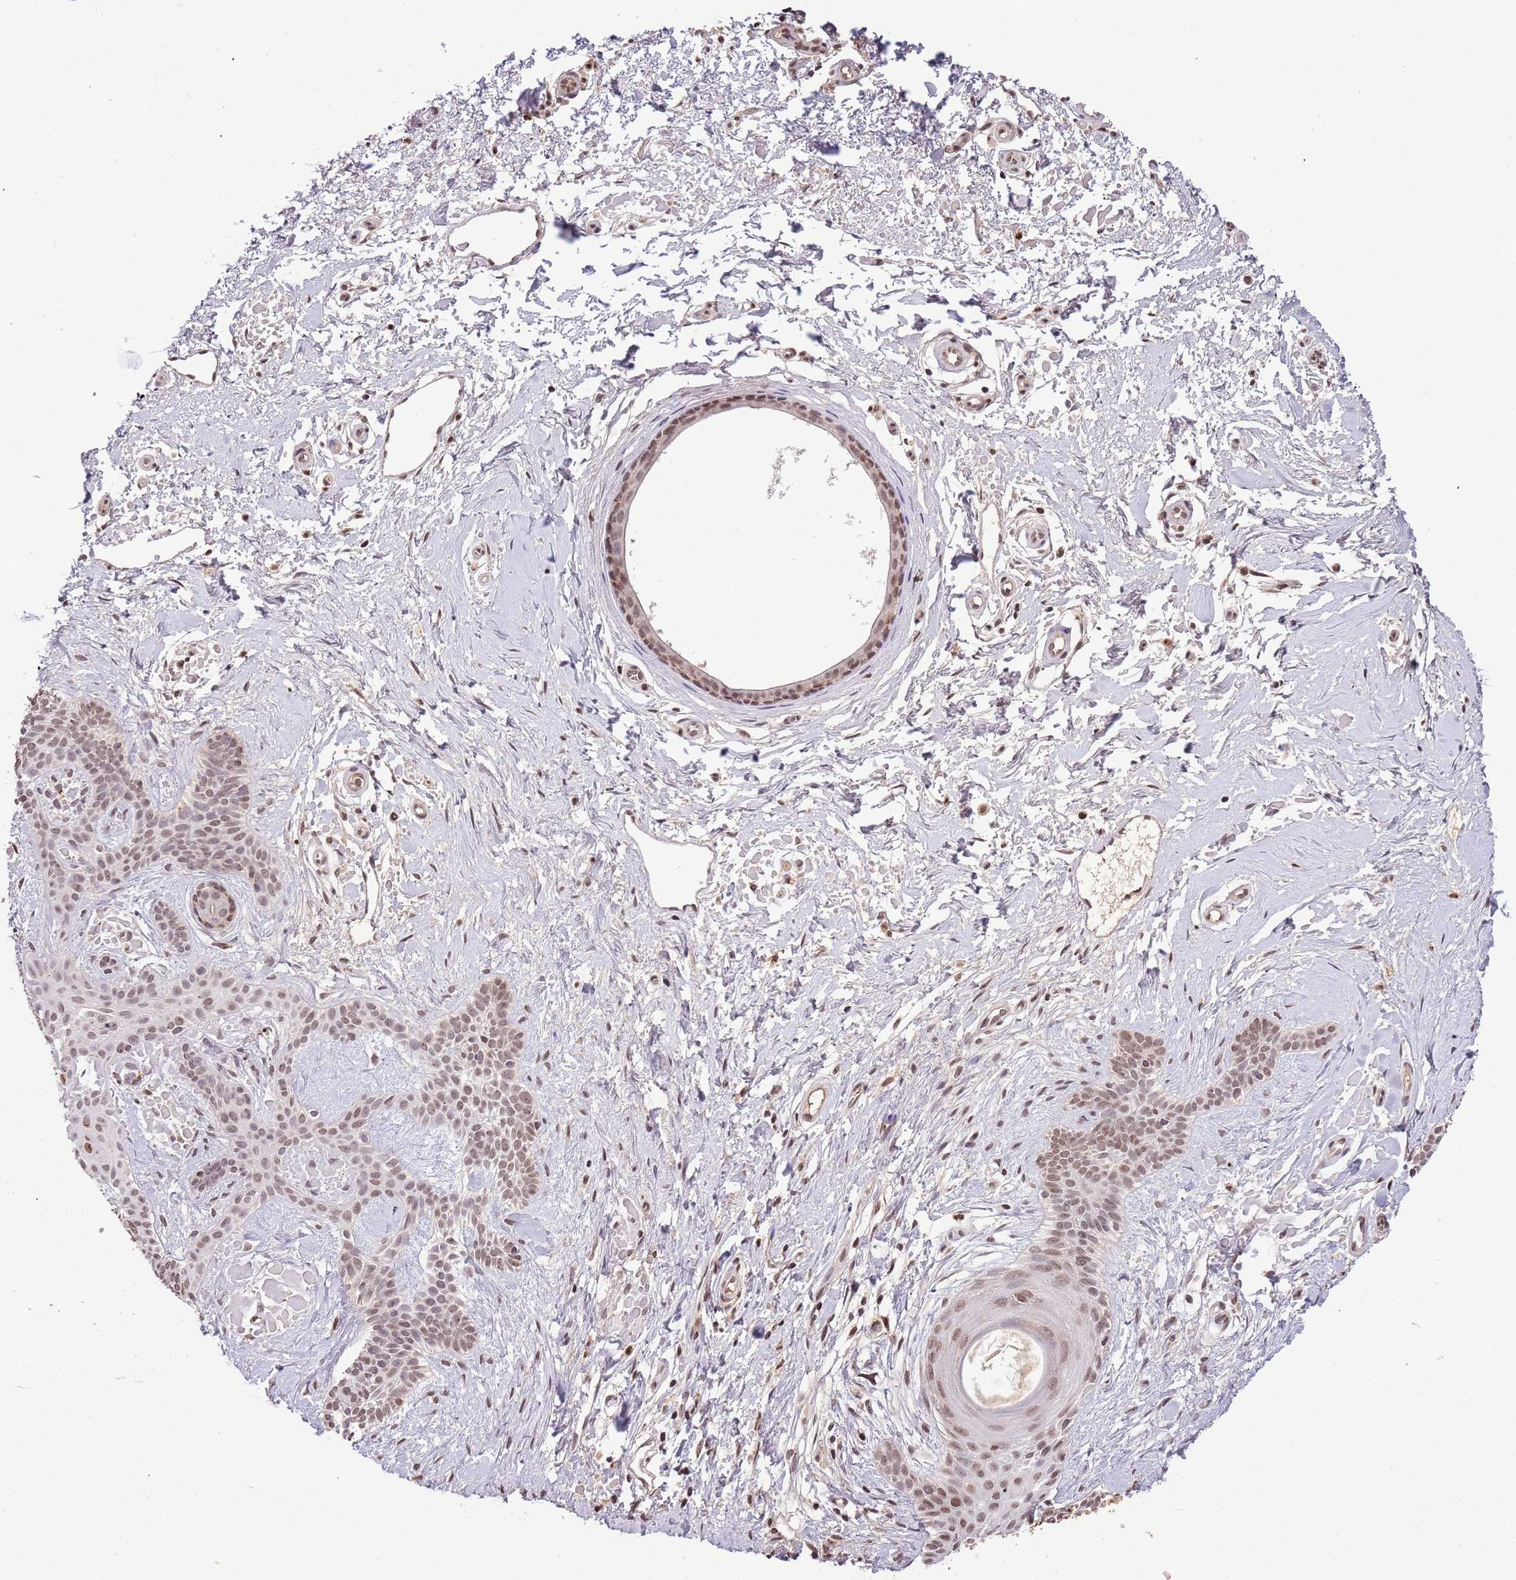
{"staining": {"intensity": "weak", "quantity": ">75%", "location": "nuclear"}, "tissue": "skin cancer", "cell_type": "Tumor cells", "image_type": "cancer", "snomed": [{"axis": "morphology", "description": "Basal cell carcinoma"}, {"axis": "topography", "description": "Skin"}], "caption": "Immunohistochemistry photomicrograph of human skin cancer stained for a protein (brown), which shows low levels of weak nuclear staining in about >75% of tumor cells.", "gene": "SAMSN1", "patient": {"sex": "male", "age": 78}}